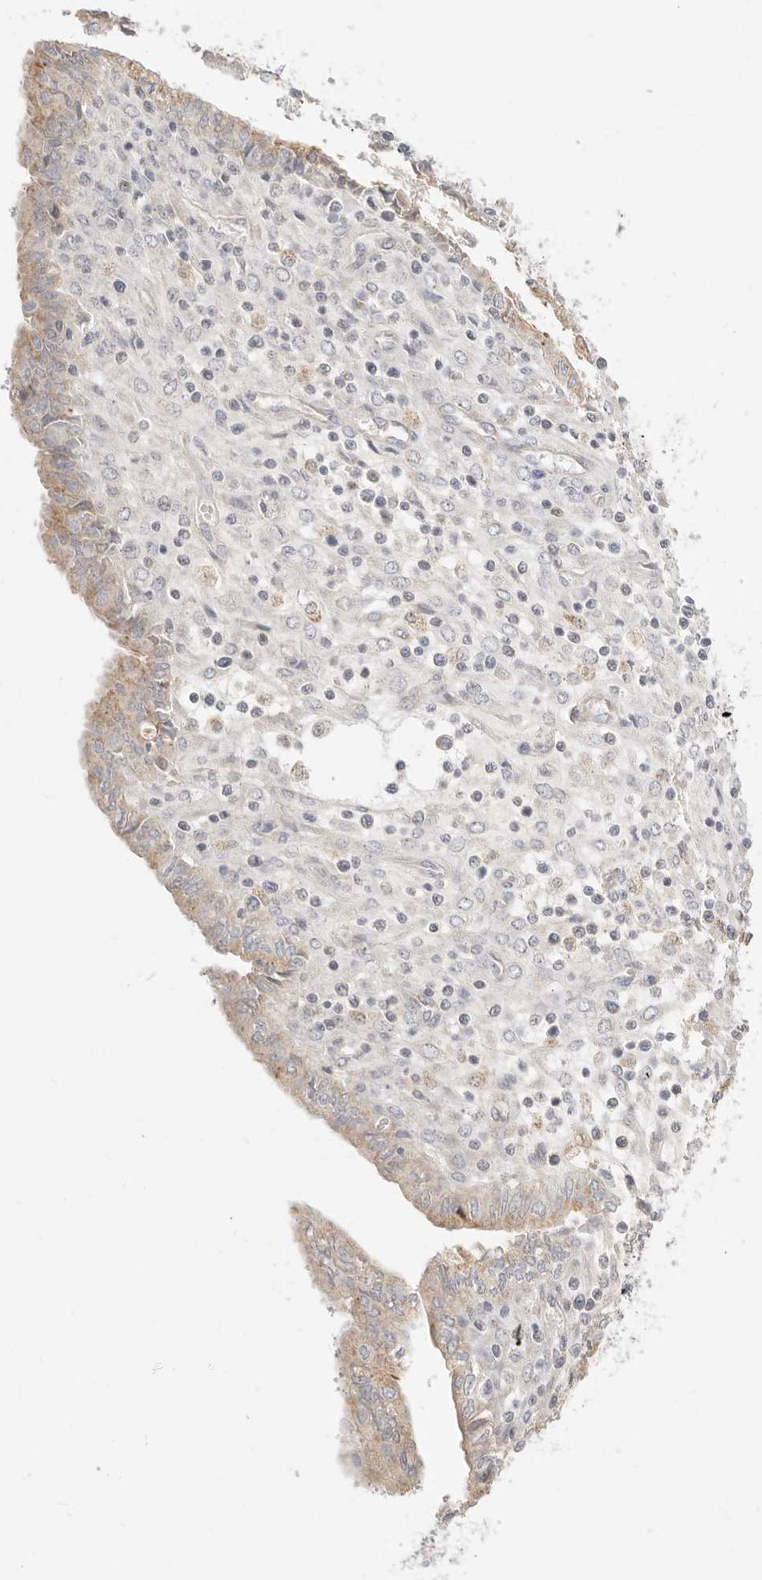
{"staining": {"intensity": "moderate", "quantity": "25%-75%", "location": "cytoplasmic/membranous"}, "tissue": "endometrial cancer", "cell_type": "Tumor cells", "image_type": "cancer", "snomed": [{"axis": "morphology", "description": "Normal tissue, NOS"}, {"axis": "morphology", "description": "Adenocarcinoma, NOS"}, {"axis": "topography", "description": "Endometrium"}], "caption": "Moderate cytoplasmic/membranous protein positivity is present in approximately 25%-75% of tumor cells in endometrial cancer (adenocarcinoma). The staining was performed using DAB to visualize the protein expression in brown, while the nuclei were stained in blue with hematoxylin (Magnification: 20x).", "gene": "ACOX1", "patient": {"sex": "female", "age": 53}}